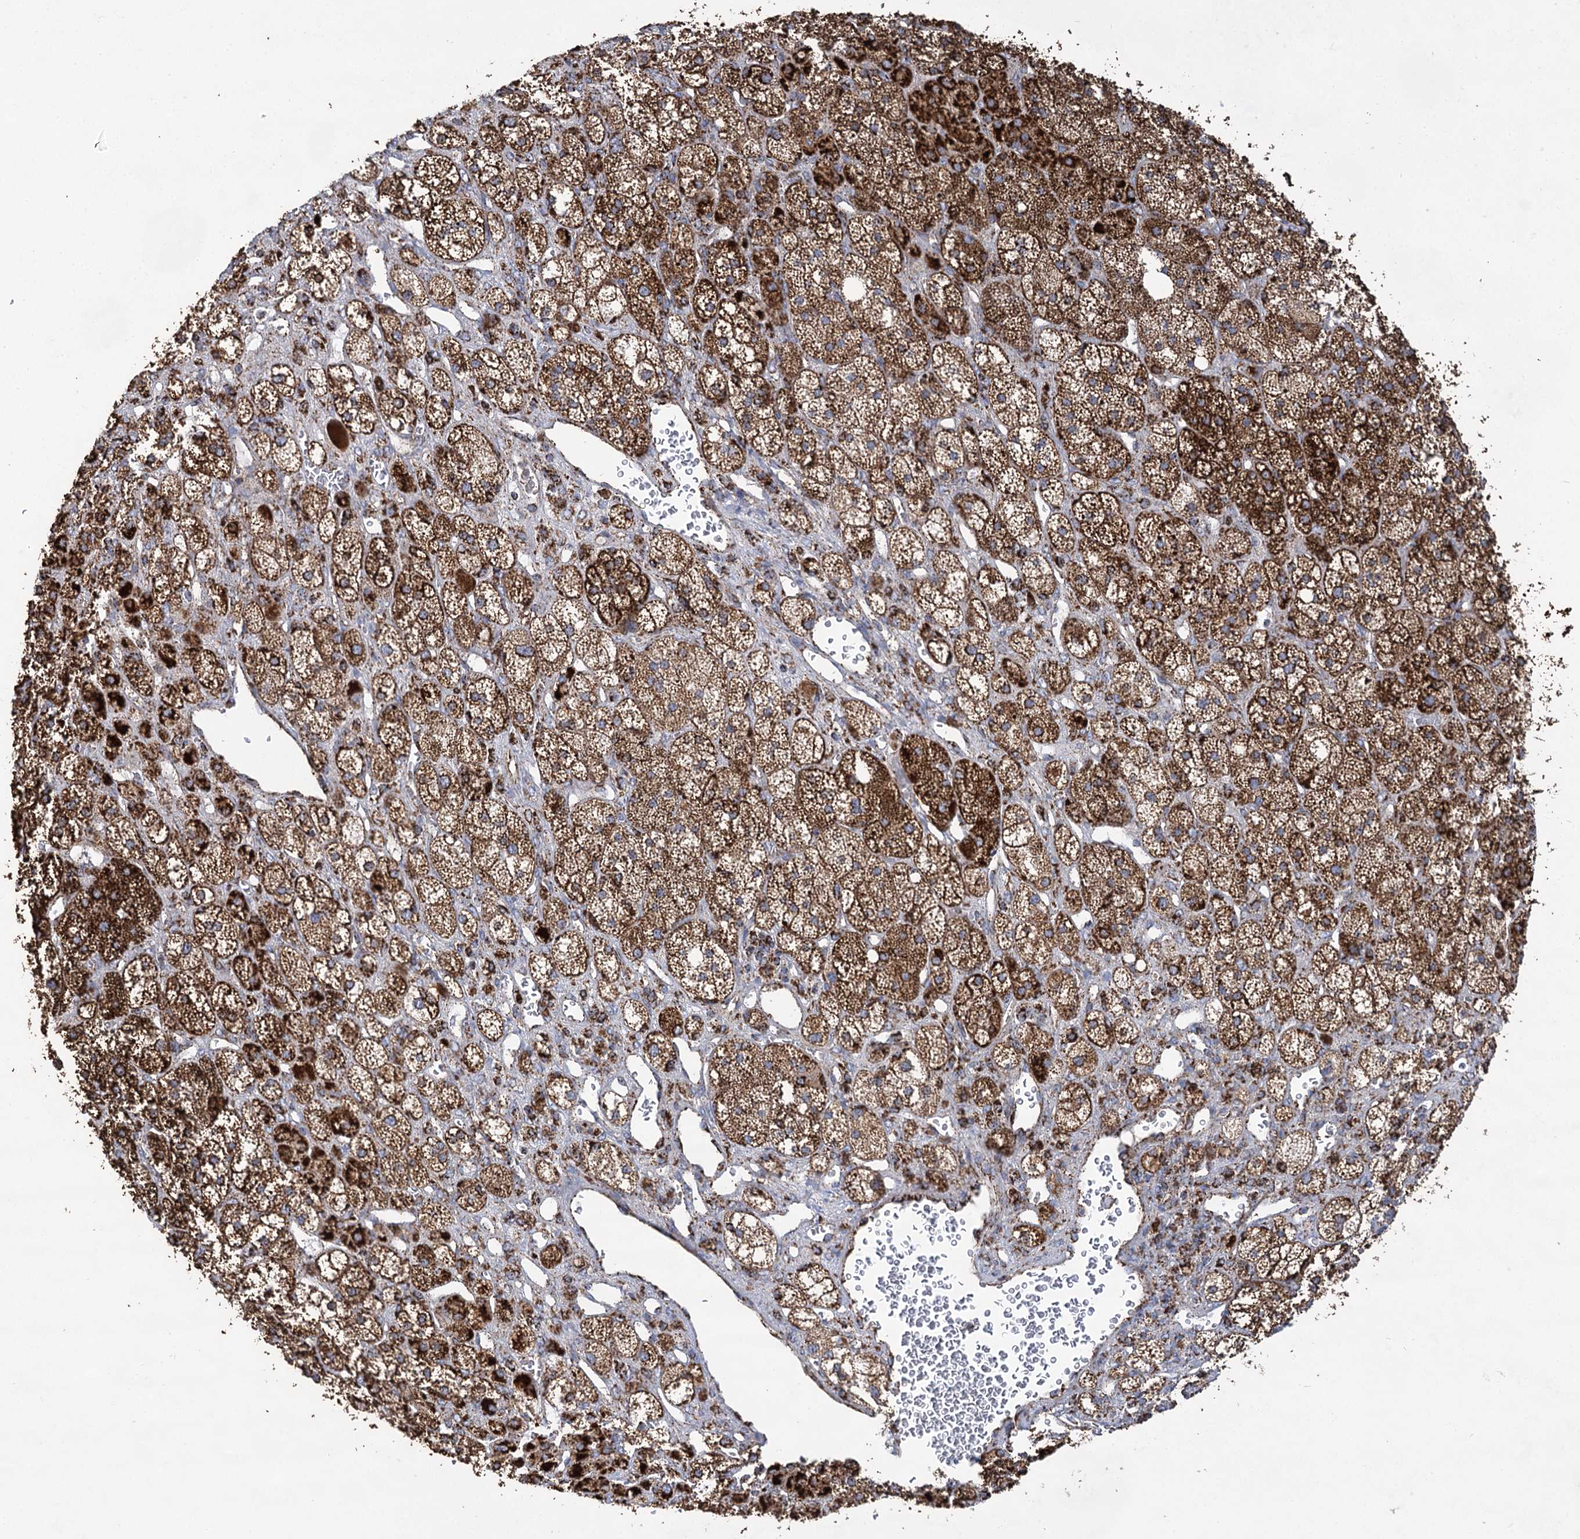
{"staining": {"intensity": "strong", "quantity": ">75%", "location": "cytoplasmic/membranous"}, "tissue": "adrenal gland", "cell_type": "Glandular cells", "image_type": "normal", "snomed": [{"axis": "morphology", "description": "Normal tissue, NOS"}, {"axis": "topography", "description": "Adrenal gland"}], "caption": "IHC of benign human adrenal gland demonstrates high levels of strong cytoplasmic/membranous expression in about >75% of glandular cells. The protein of interest is shown in brown color, while the nuclei are stained blue.", "gene": "NADK2", "patient": {"sex": "male", "age": 61}}